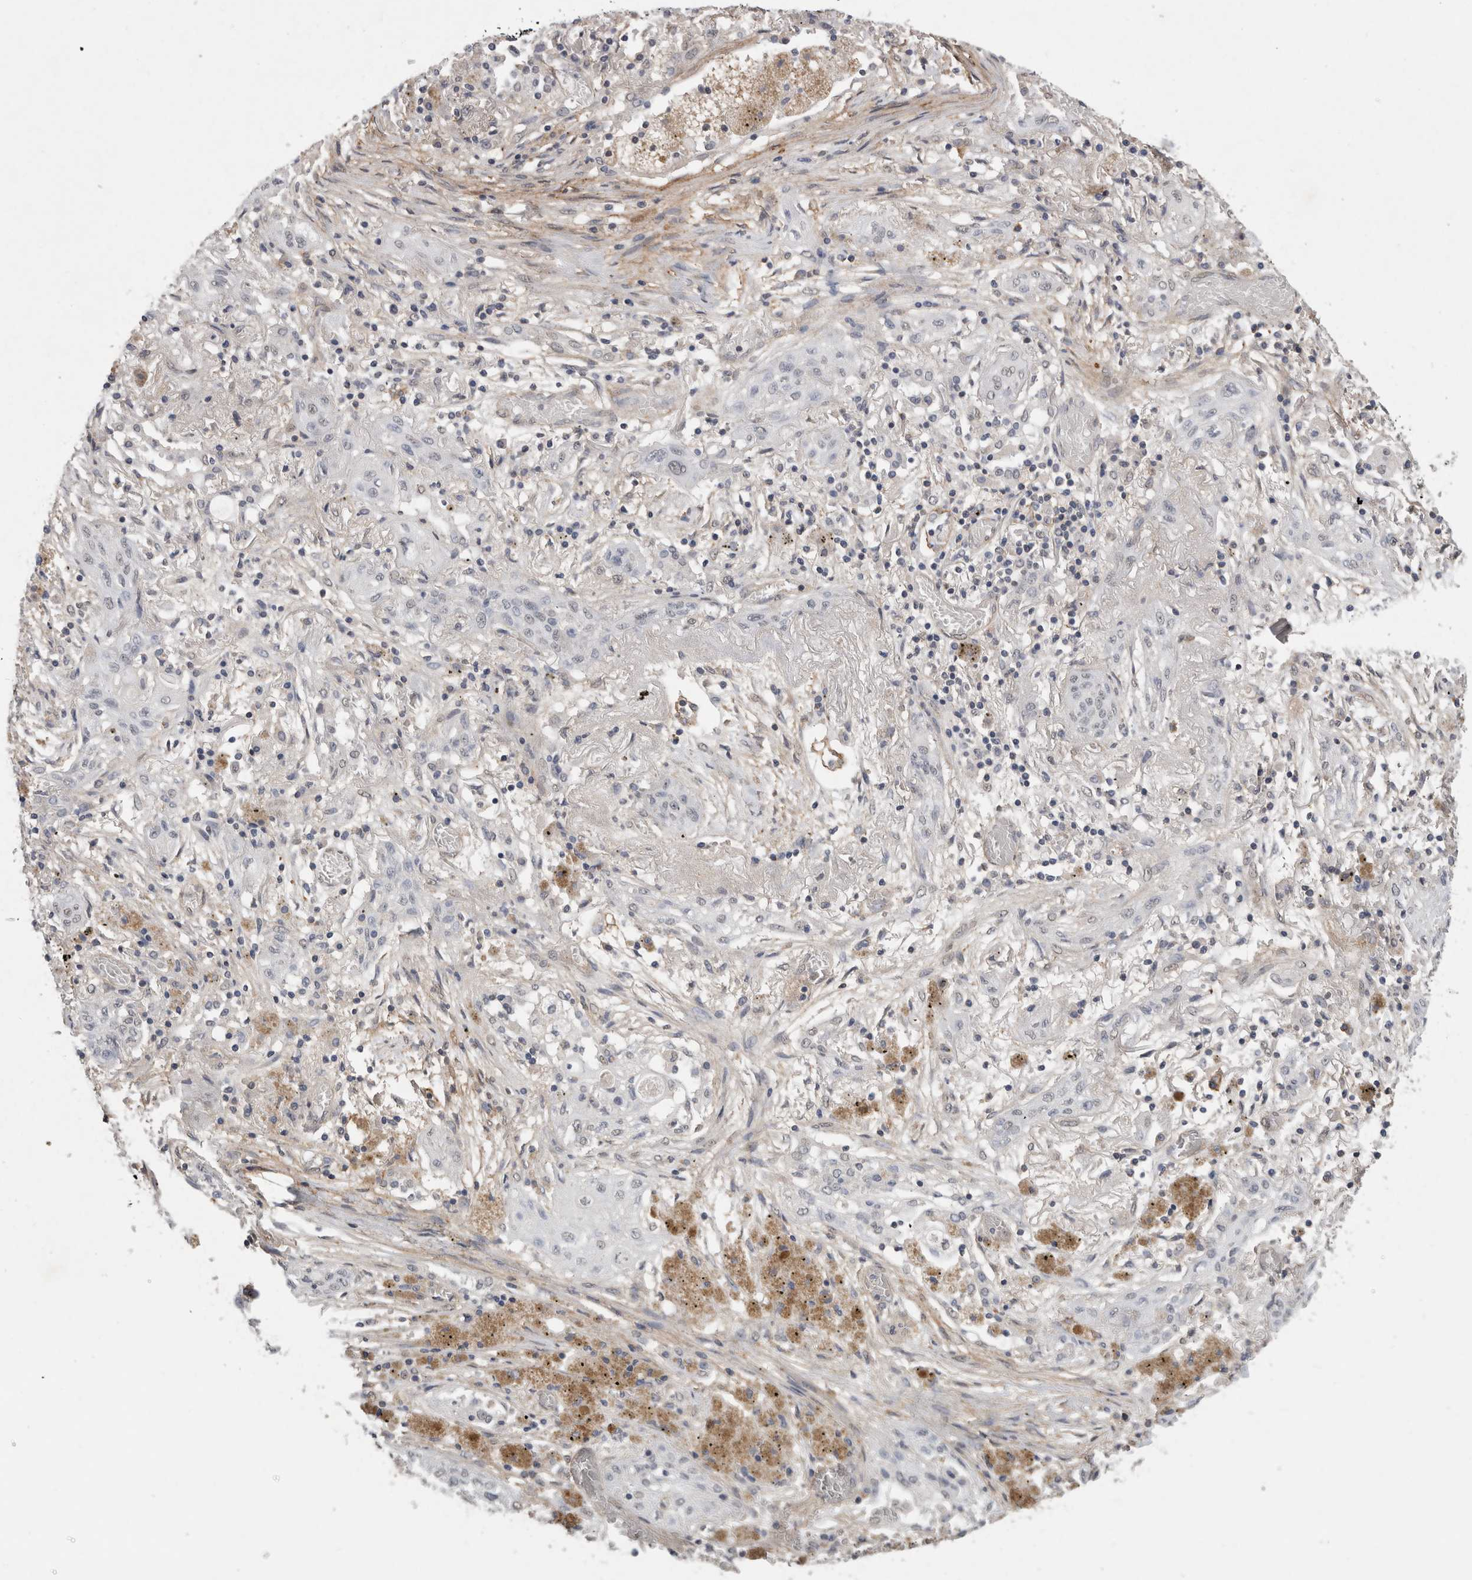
{"staining": {"intensity": "negative", "quantity": "none", "location": "none"}, "tissue": "lung cancer", "cell_type": "Tumor cells", "image_type": "cancer", "snomed": [{"axis": "morphology", "description": "Squamous cell carcinoma, NOS"}, {"axis": "topography", "description": "Lung"}], "caption": "Image shows no significant protein expression in tumor cells of lung squamous cell carcinoma.", "gene": "RECK", "patient": {"sex": "female", "age": 47}}